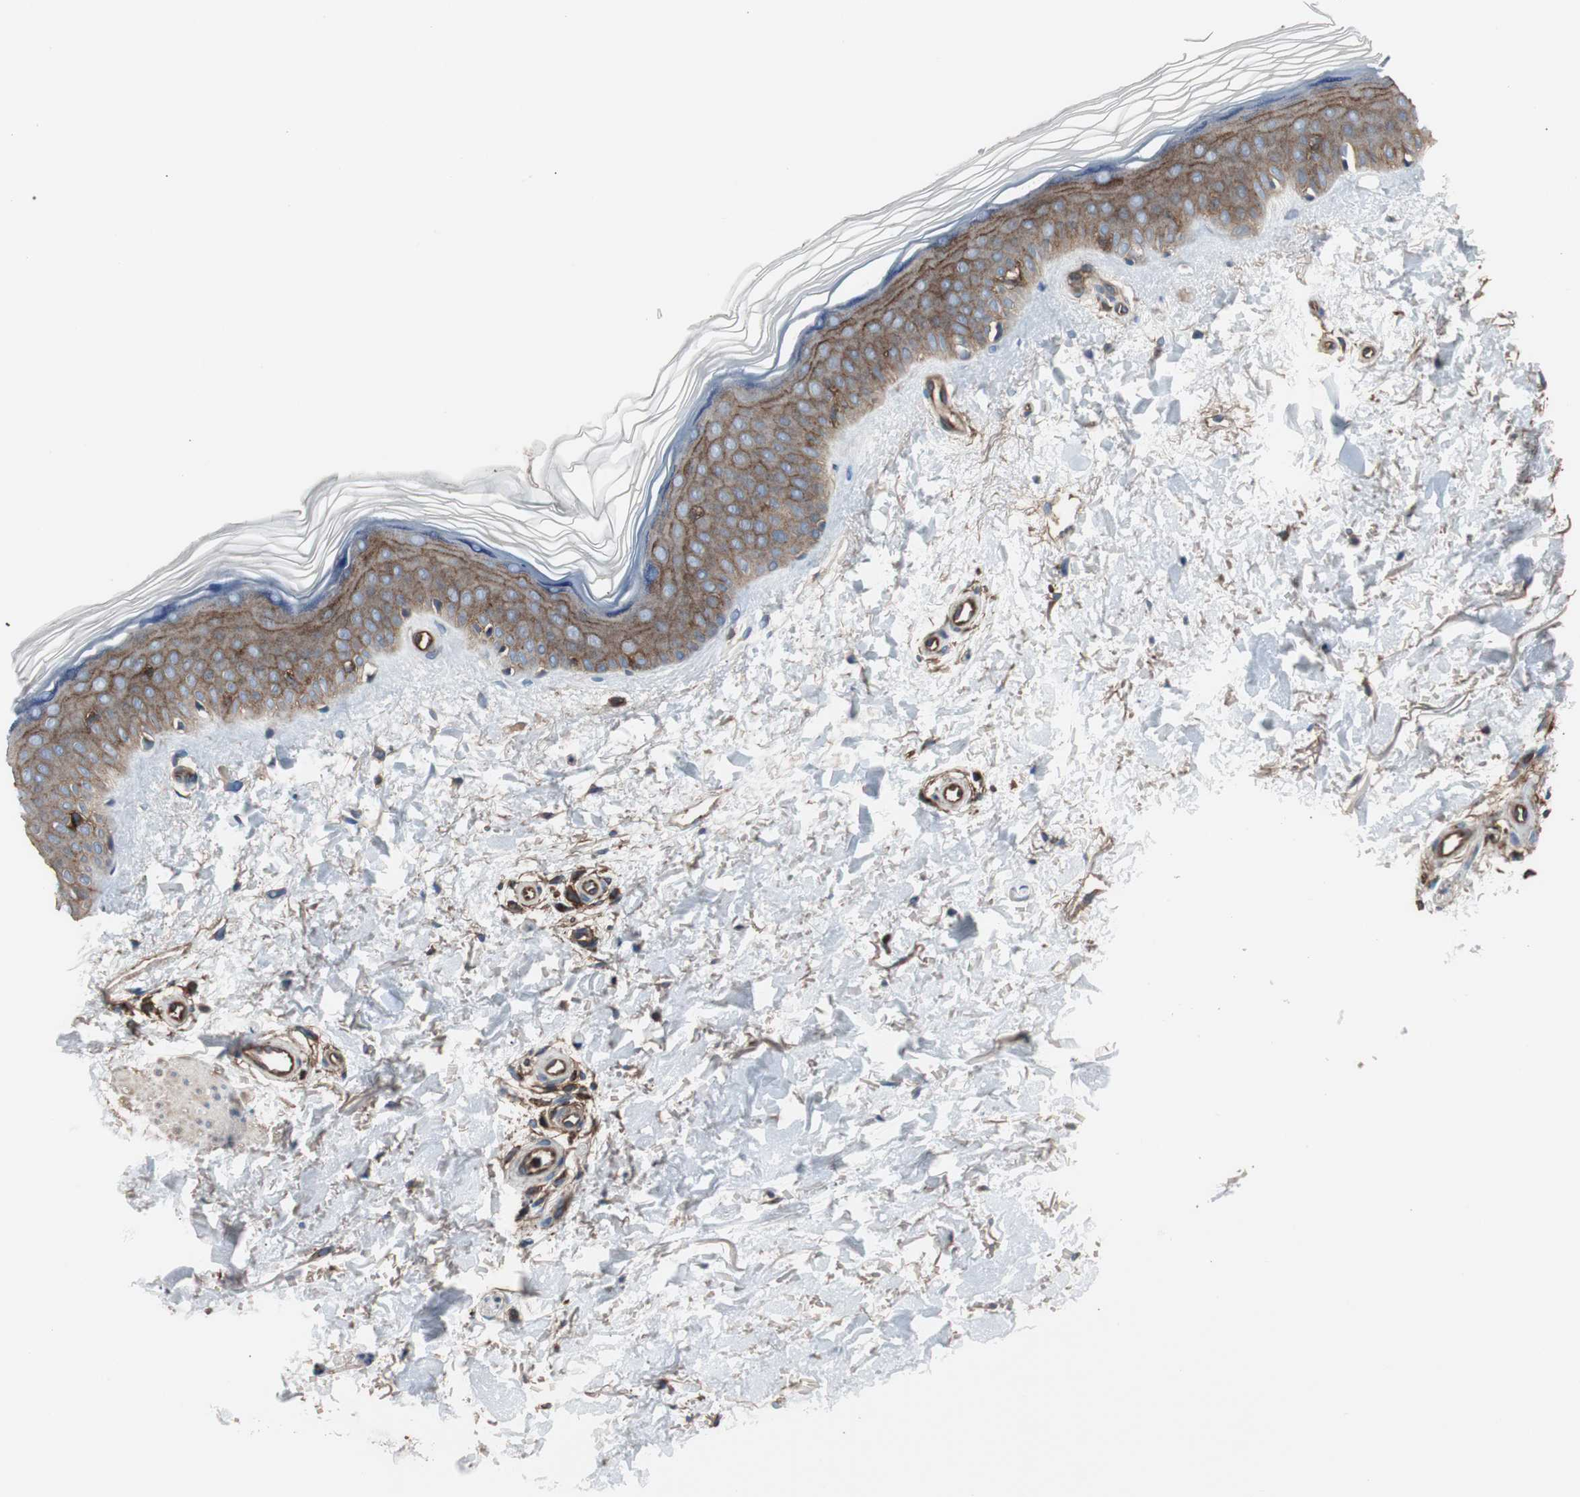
{"staining": {"intensity": "moderate", "quantity": ">75%", "location": "cytoplasmic/membranous"}, "tissue": "skin", "cell_type": "Fibroblasts", "image_type": "normal", "snomed": [{"axis": "morphology", "description": "Normal tissue, NOS"}, {"axis": "topography", "description": "Skin"}], "caption": "A medium amount of moderate cytoplasmic/membranous positivity is appreciated in about >75% of fibroblasts in benign skin. (DAB IHC with brightfield microscopy, high magnification).", "gene": "B2M", "patient": {"sex": "female", "age": 19}}